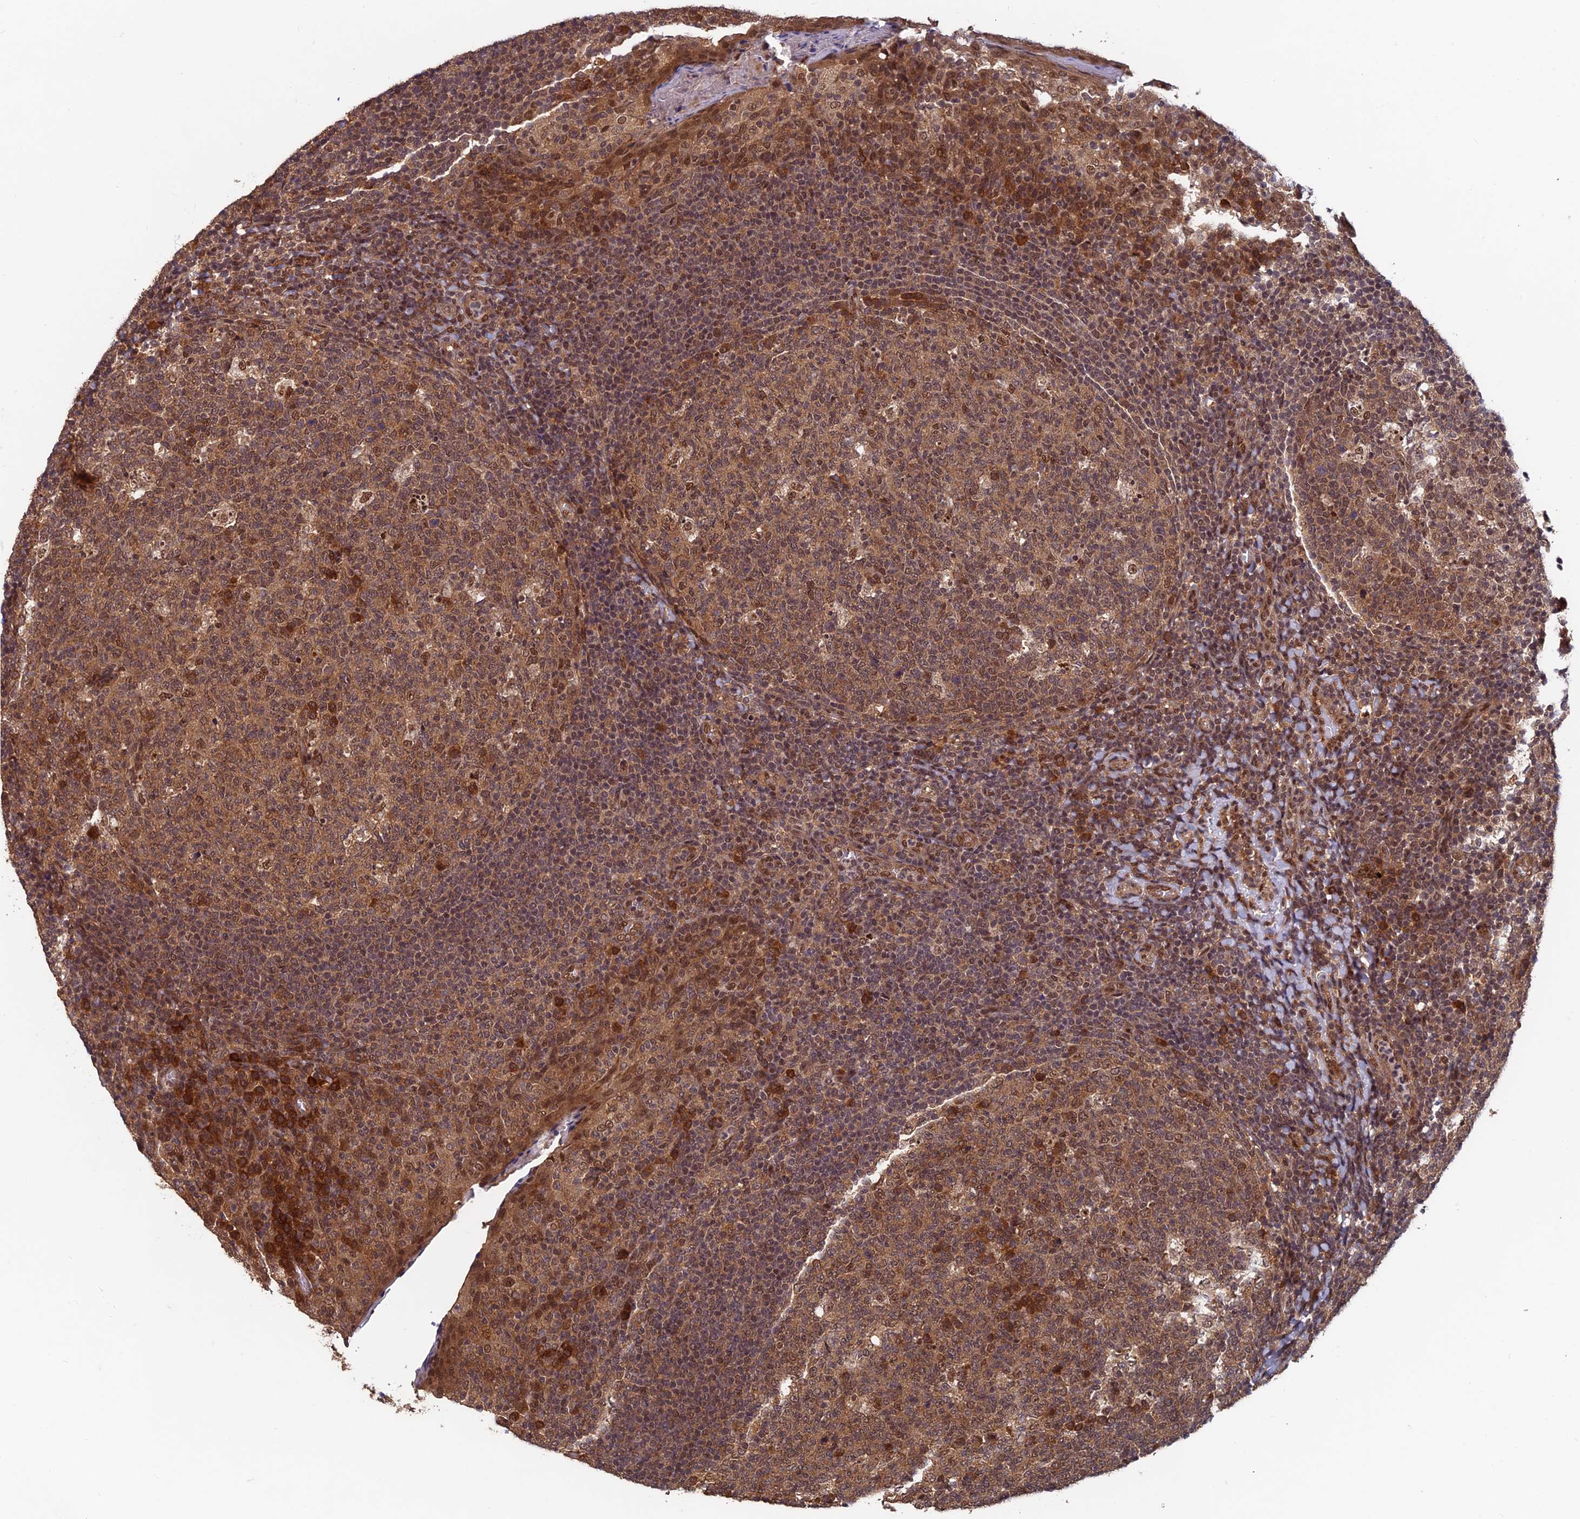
{"staining": {"intensity": "moderate", "quantity": ">75%", "location": "cytoplasmic/membranous,nuclear"}, "tissue": "tonsil", "cell_type": "Germinal center cells", "image_type": "normal", "snomed": [{"axis": "morphology", "description": "Normal tissue, NOS"}, {"axis": "topography", "description": "Tonsil"}], "caption": "Germinal center cells demonstrate medium levels of moderate cytoplasmic/membranous,nuclear staining in about >75% of cells in benign human tonsil. (DAB = brown stain, brightfield microscopy at high magnification).", "gene": "FAM53C", "patient": {"sex": "female", "age": 19}}